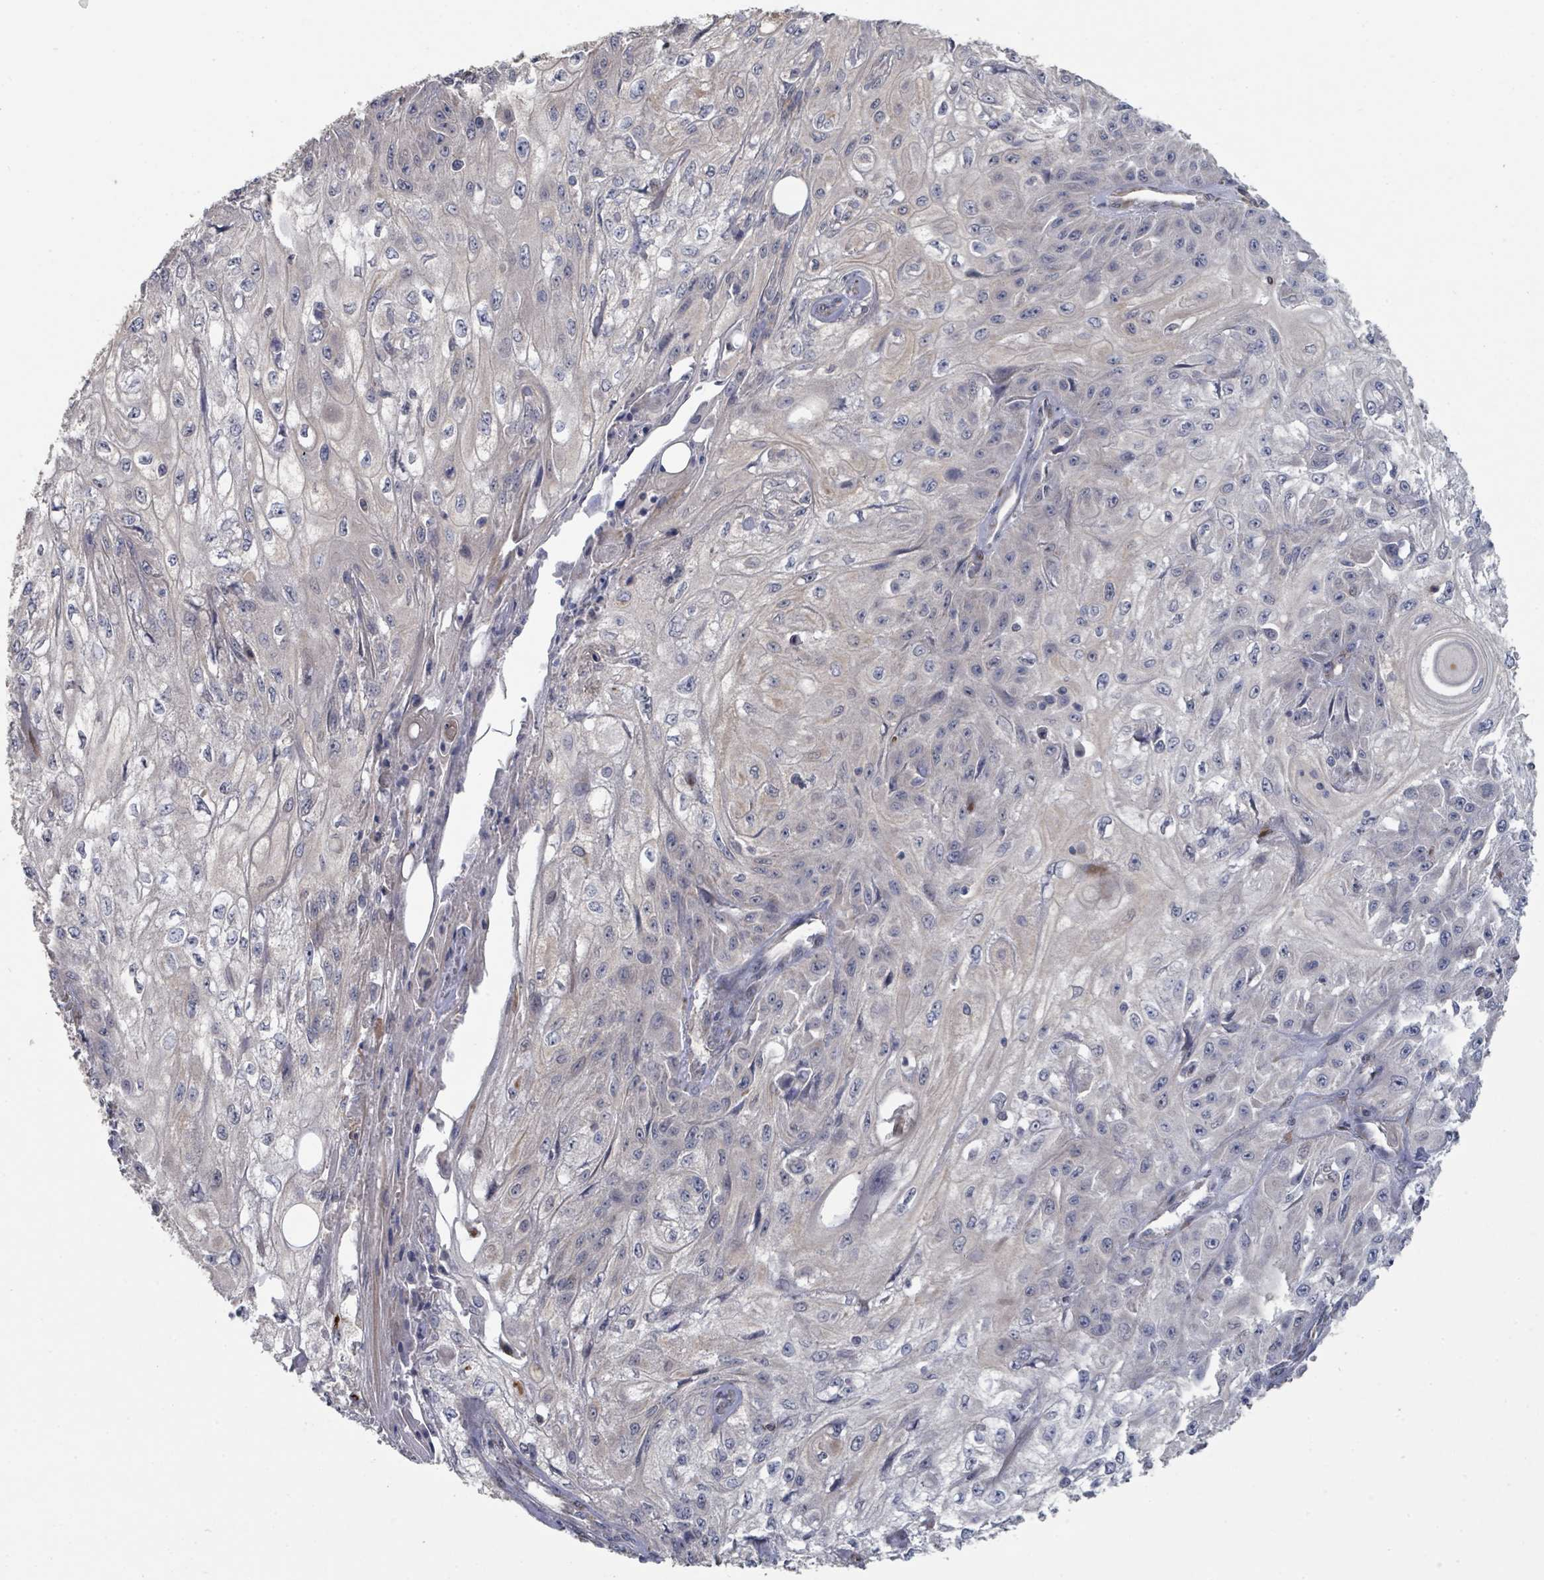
{"staining": {"intensity": "negative", "quantity": "none", "location": "none"}, "tissue": "skin cancer", "cell_type": "Tumor cells", "image_type": "cancer", "snomed": [{"axis": "morphology", "description": "Squamous cell carcinoma, NOS"}, {"axis": "morphology", "description": "Squamous cell carcinoma, metastatic, NOS"}, {"axis": "topography", "description": "Skin"}, {"axis": "topography", "description": "Lymph node"}], "caption": "The histopathology image reveals no staining of tumor cells in squamous cell carcinoma (skin).", "gene": "SLC9A7", "patient": {"sex": "male", "age": 75}}